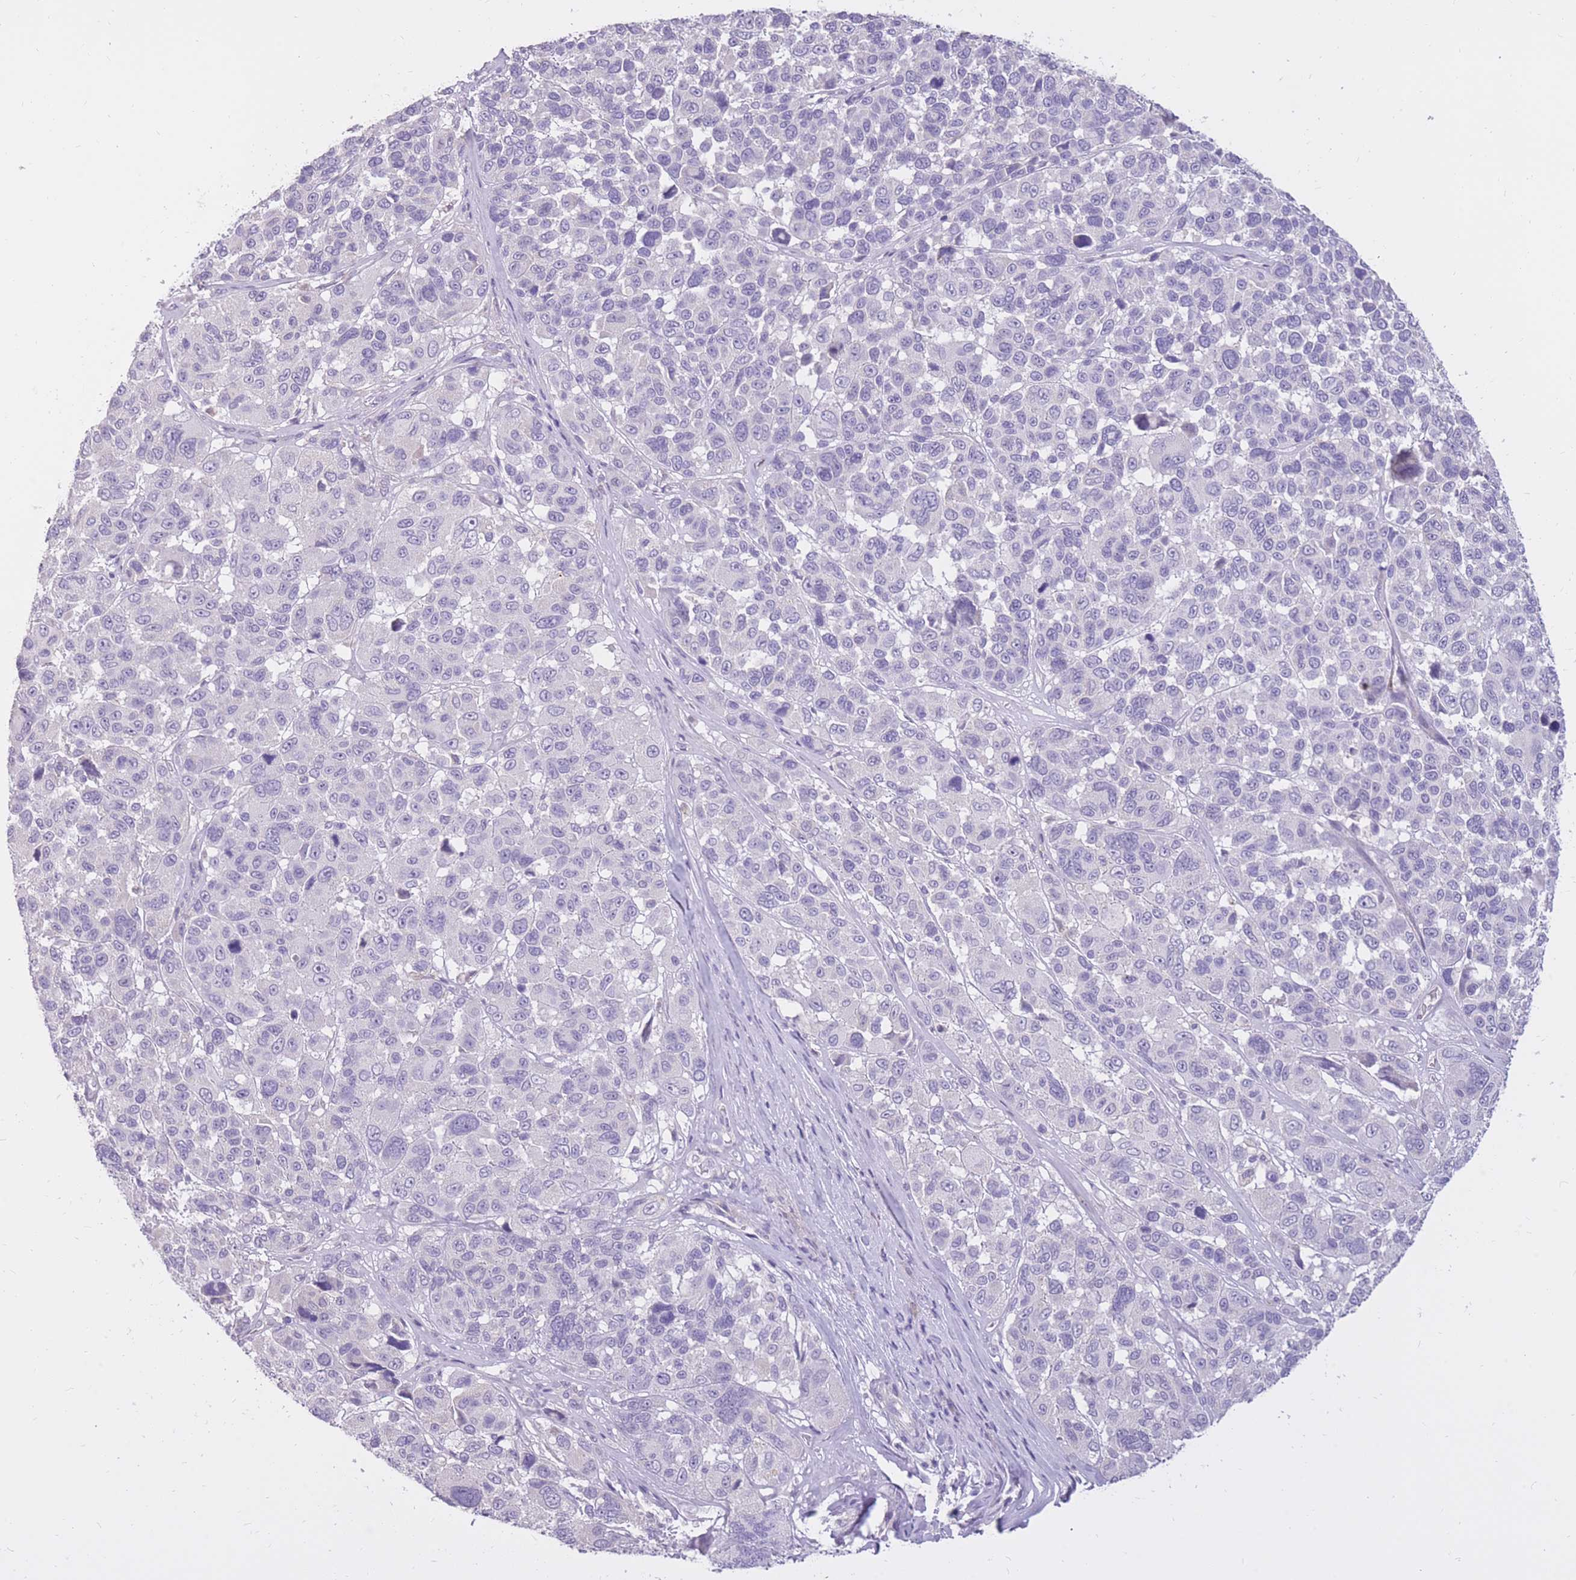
{"staining": {"intensity": "negative", "quantity": "none", "location": "none"}, "tissue": "melanoma", "cell_type": "Tumor cells", "image_type": "cancer", "snomed": [{"axis": "morphology", "description": "Malignant melanoma, NOS"}, {"axis": "topography", "description": "Skin"}], "caption": "IHC histopathology image of human malignant melanoma stained for a protein (brown), which displays no staining in tumor cells.", "gene": "RNF170", "patient": {"sex": "female", "age": 66}}